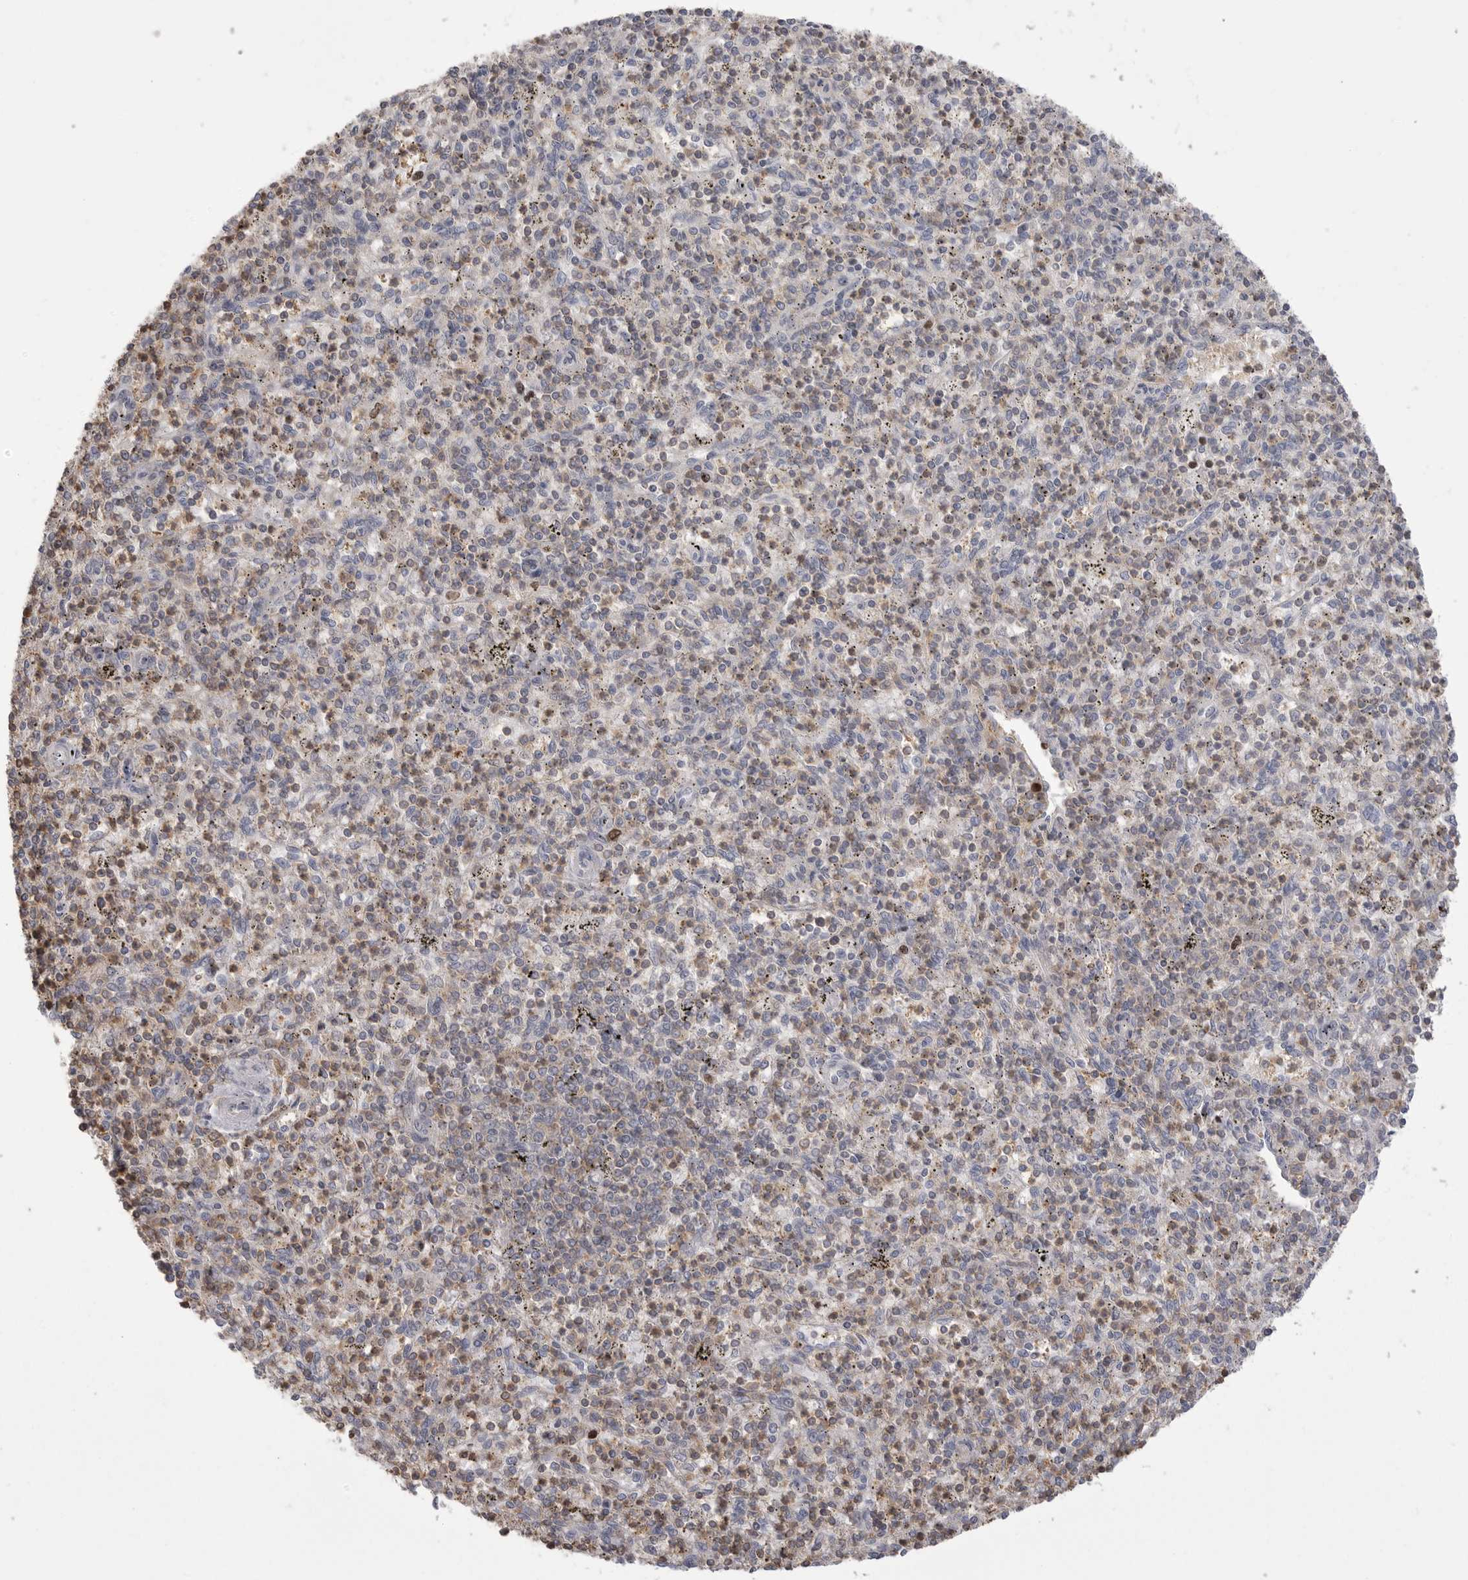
{"staining": {"intensity": "moderate", "quantity": "25%-75%", "location": "cytoplasmic/membranous"}, "tissue": "spleen", "cell_type": "Cells in red pulp", "image_type": "normal", "snomed": [{"axis": "morphology", "description": "Normal tissue, NOS"}, {"axis": "topography", "description": "Spleen"}], "caption": "Normal spleen demonstrates moderate cytoplasmic/membranous positivity in approximately 25%-75% of cells in red pulp.", "gene": "TOP2A", "patient": {"sex": "male", "age": 72}}